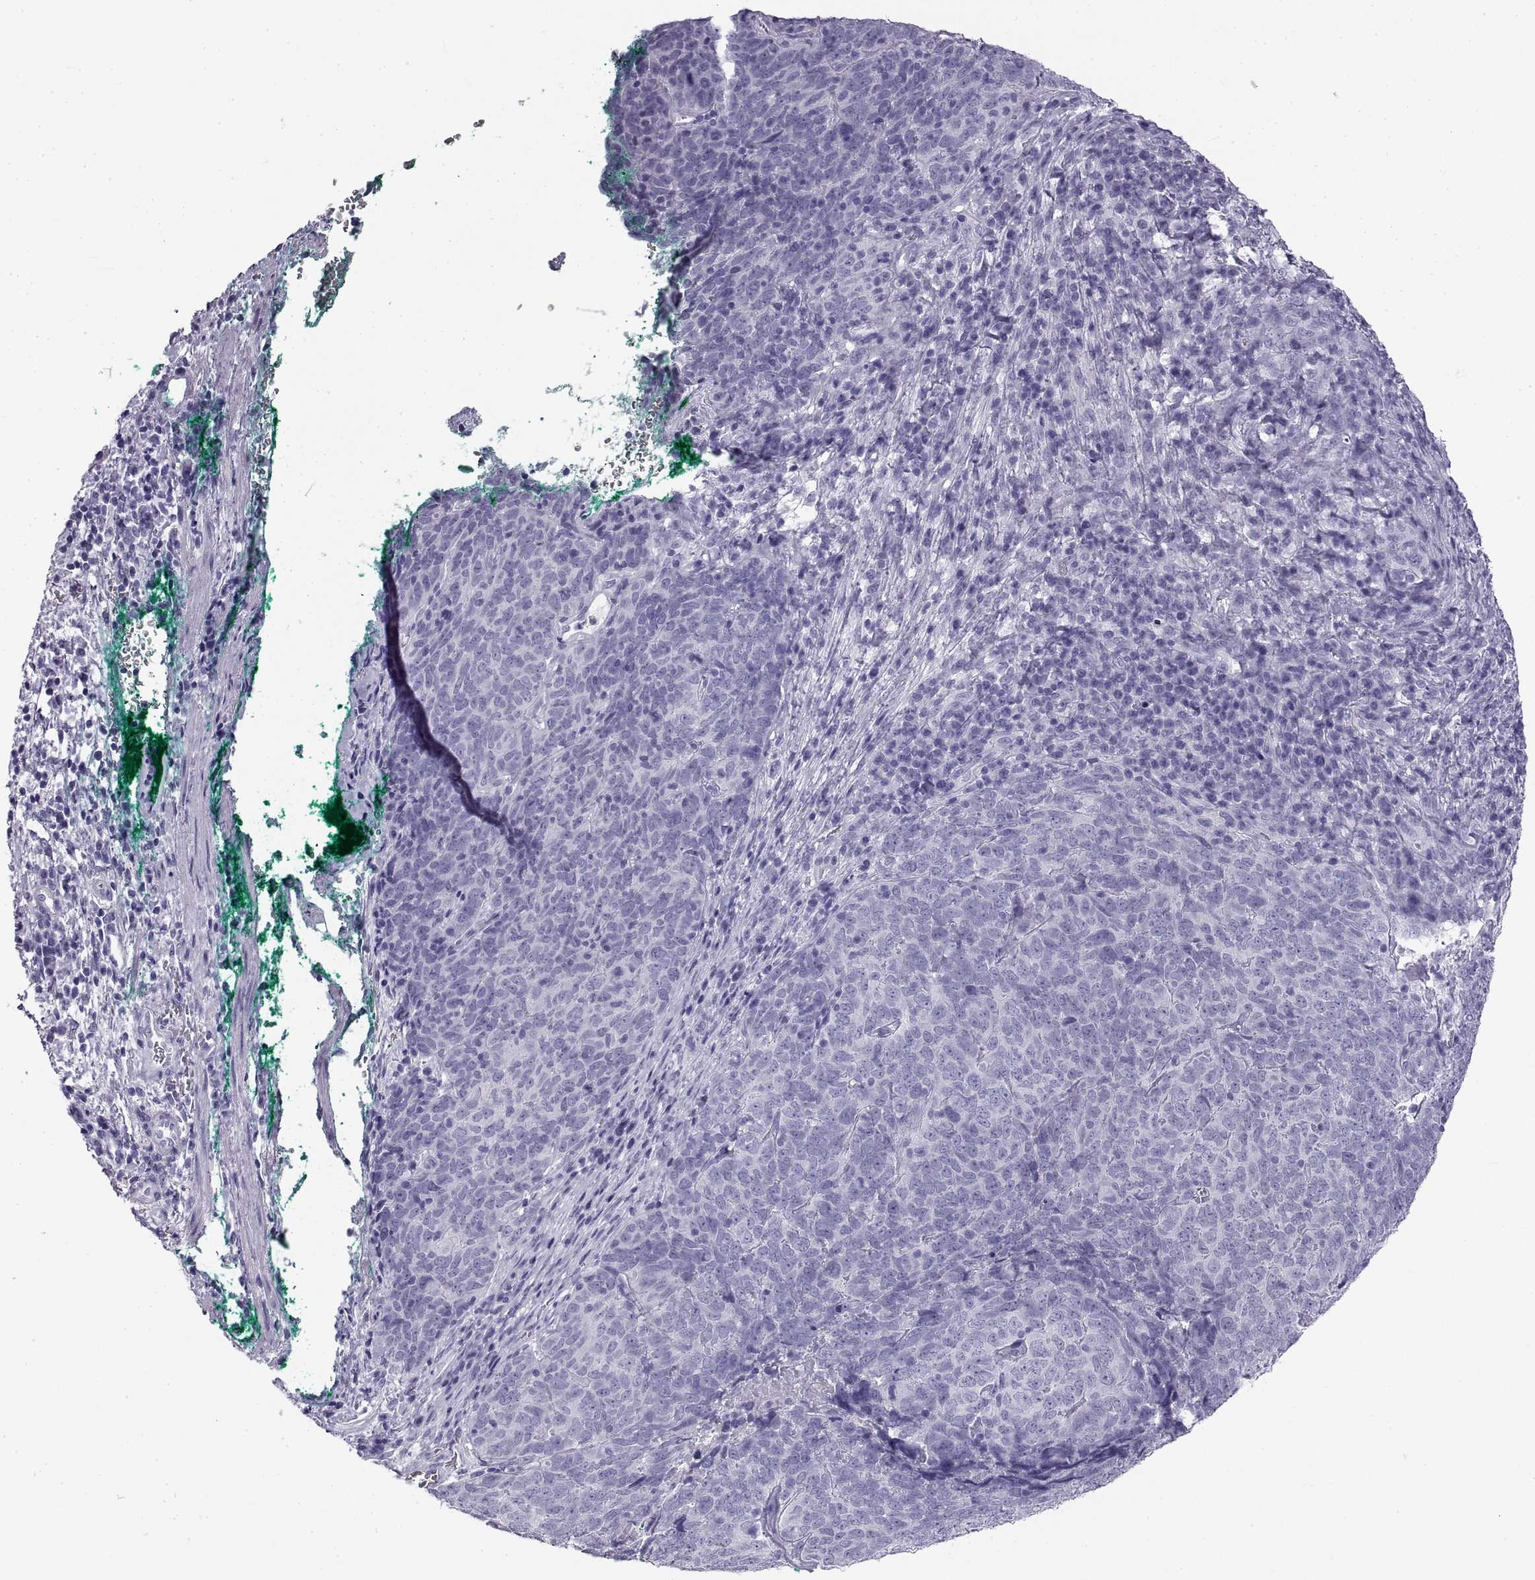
{"staining": {"intensity": "negative", "quantity": "none", "location": "none"}, "tissue": "skin cancer", "cell_type": "Tumor cells", "image_type": "cancer", "snomed": [{"axis": "morphology", "description": "Squamous cell carcinoma, NOS"}, {"axis": "topography", "description": "Skin"}, {"axis": "topography", "description": "Anal"}], "caption": "Immunohistochemistry (IHC) of human skin squamous cell carcinoma reveals no positivity in tumor cells.", "gene": "RLBP1", "patient": {"sex": "female", "age": 51}}